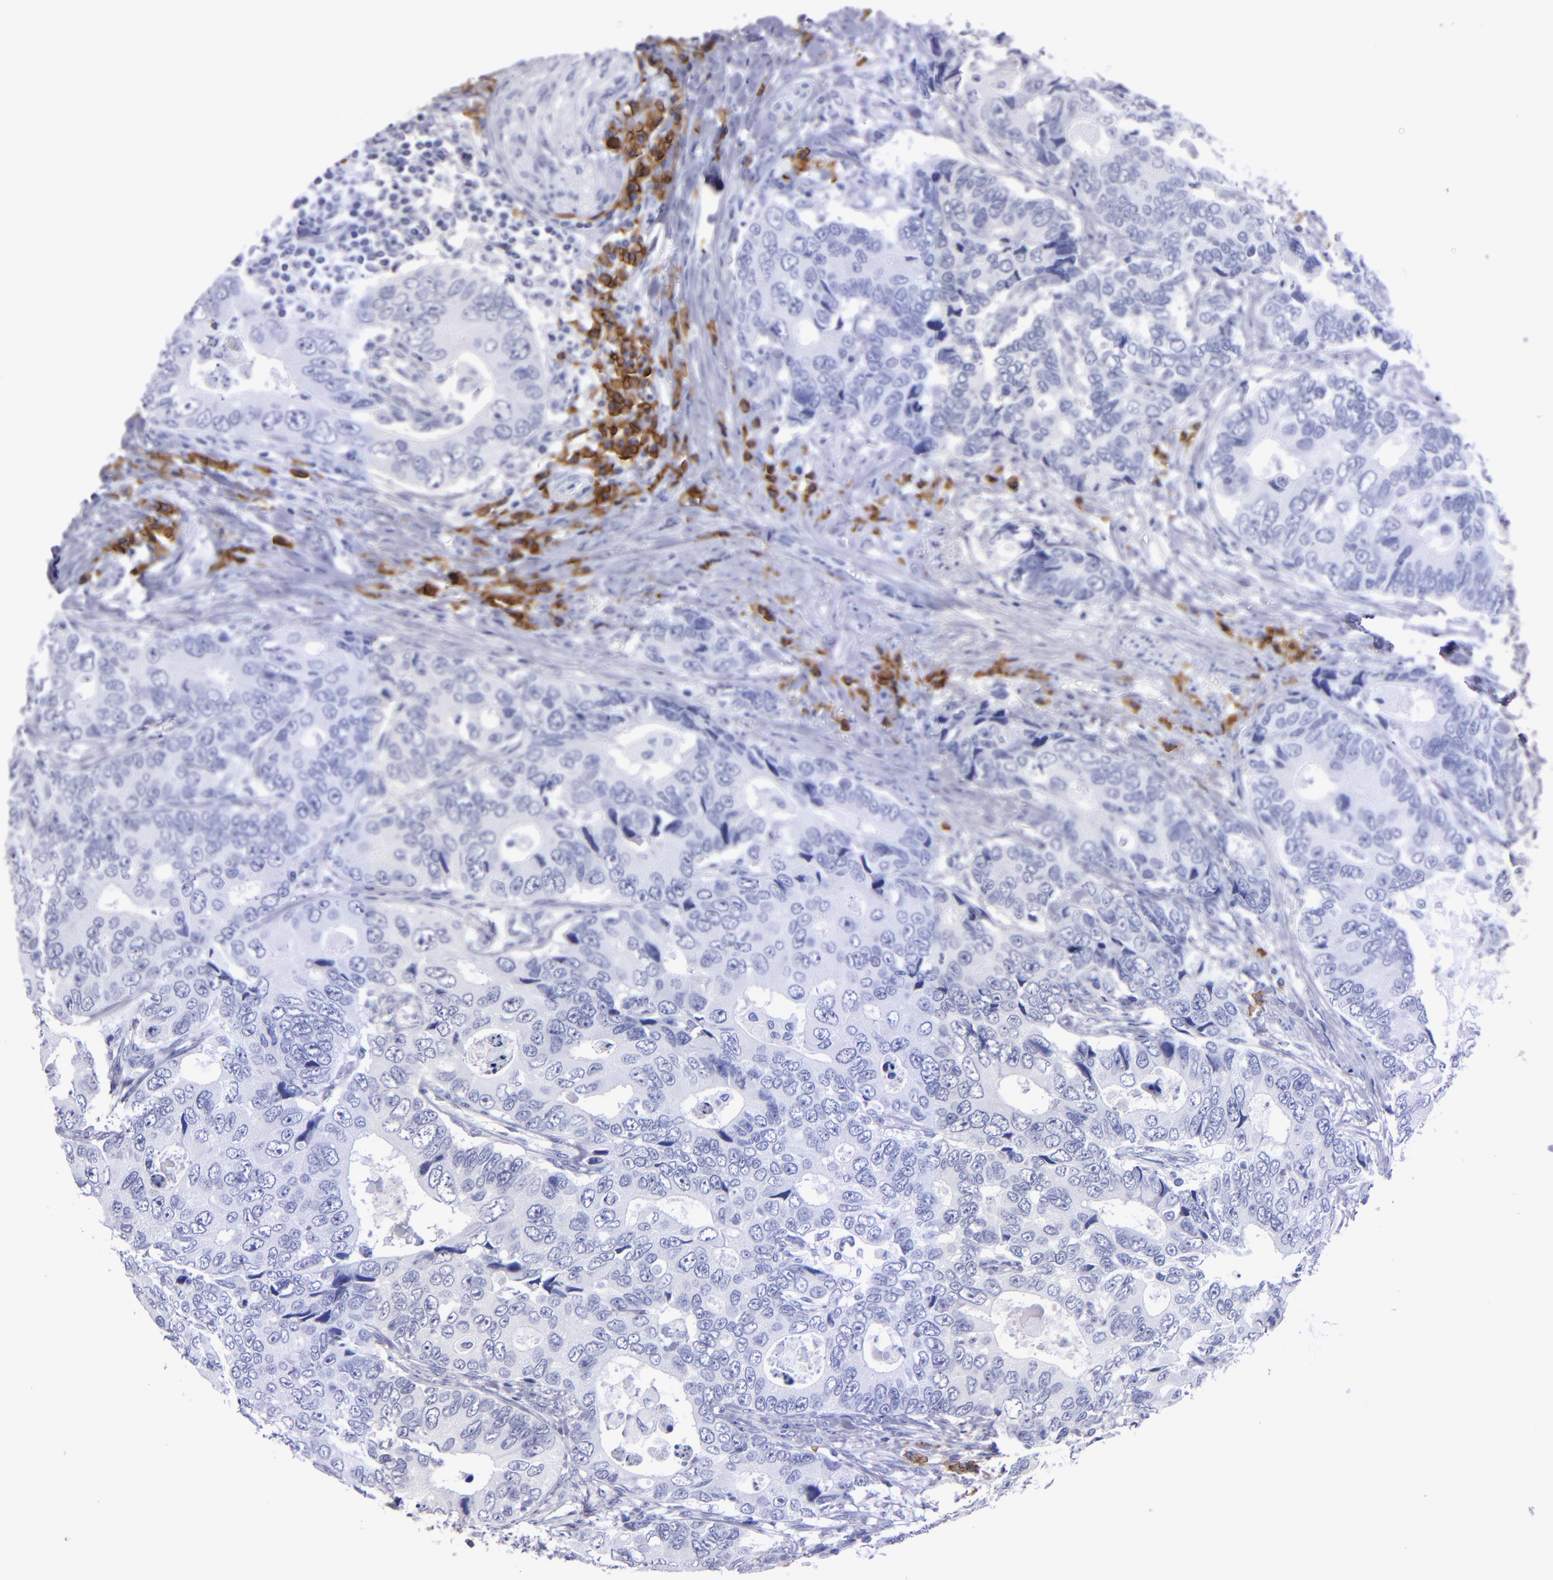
{"staining": {"intensity": "negative", "quantity": "none", "location": "none"}, "tissue": "colorectal cancer", "cell_type": "Tumor cells", "image_type": "cancer", "snomed": [{"axis": "morphology", "description": "Adenocarcinoma, NOS"}, {"axis": "topography", "description": "Rectum"}], "caption": "A high-resolution image shows immunohistochemistry (IHC) staining of colorectal cancer, which shows no significant expression in tumor cells.", "gene": "CD38", "patient": {"sex": "female", "age": 67}}